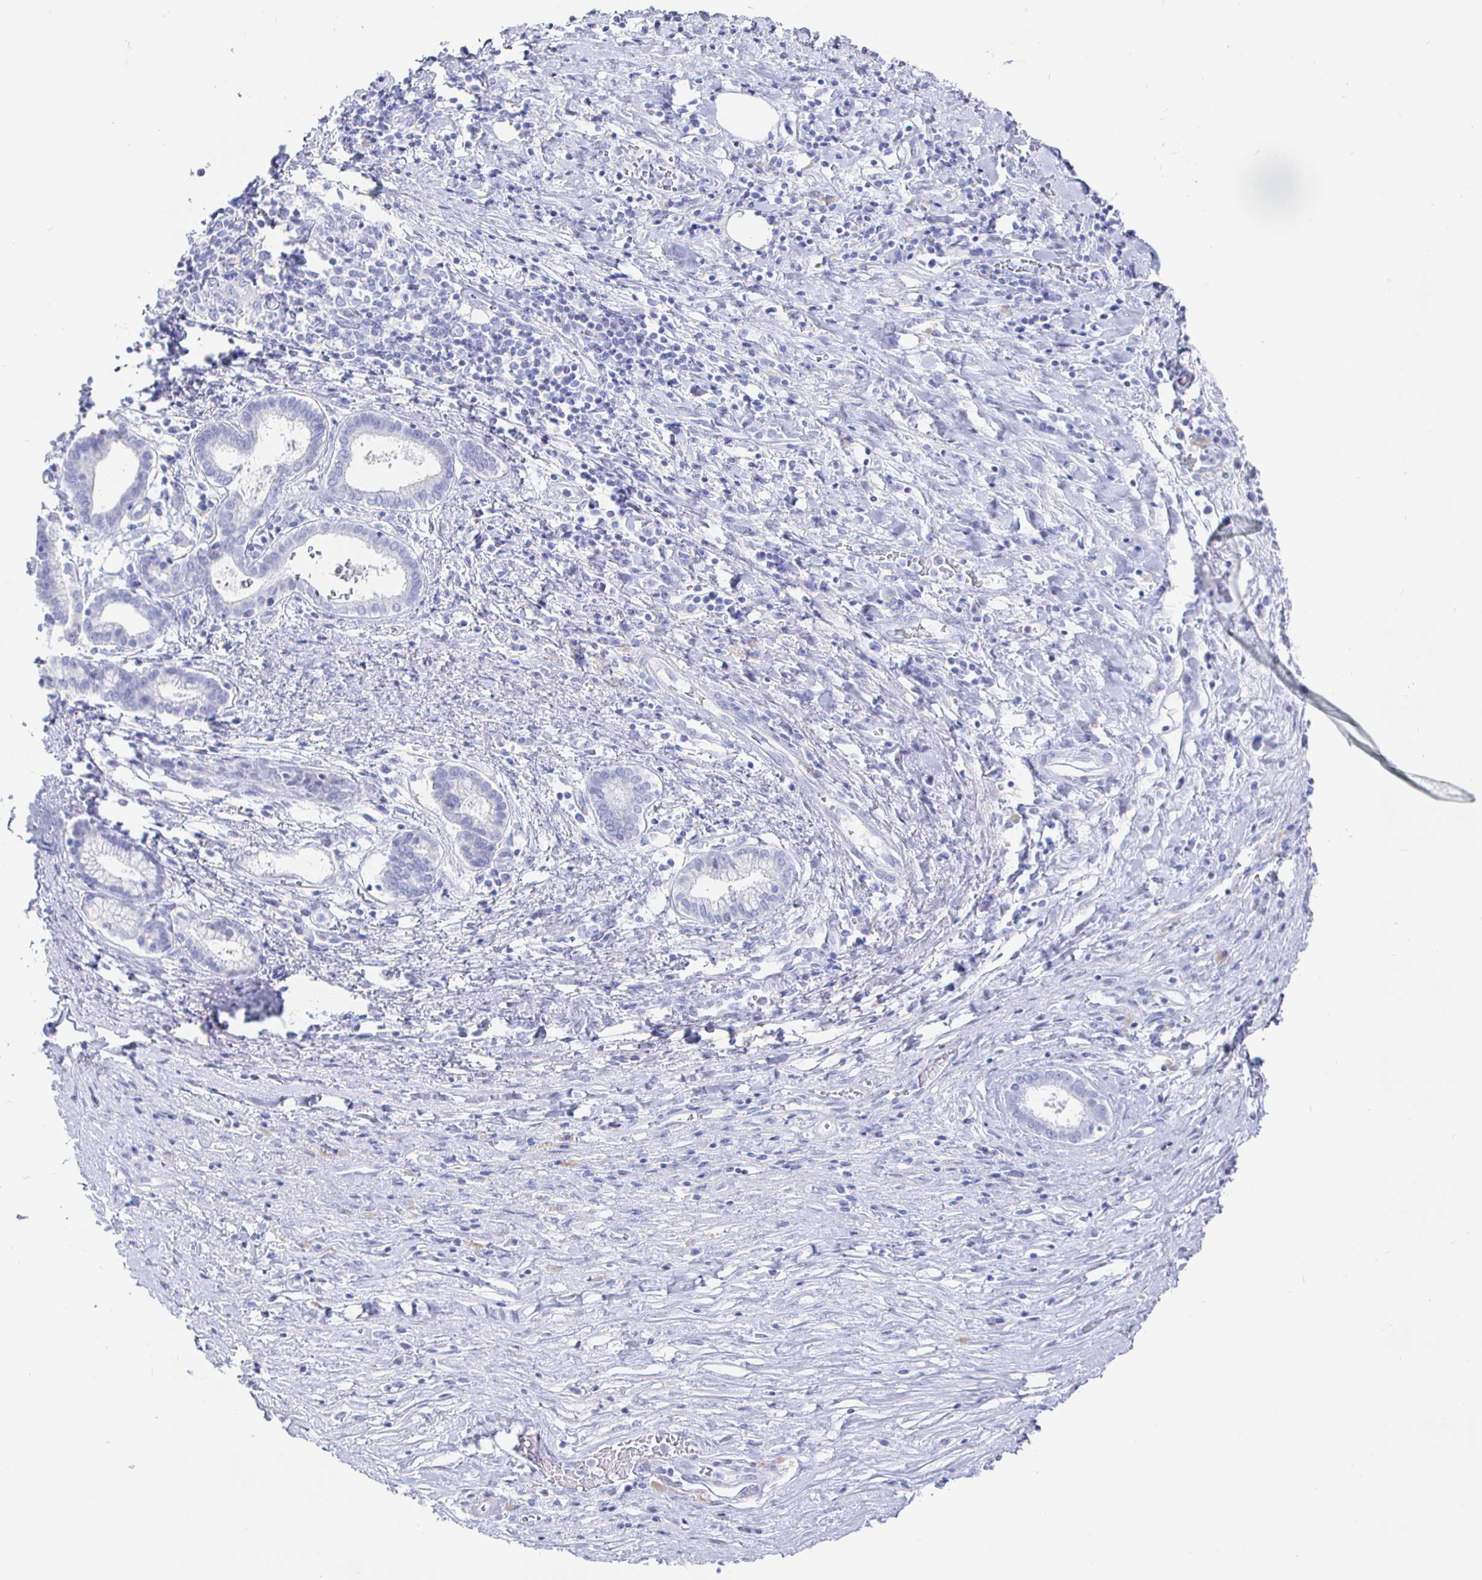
{"staining": {"intensity": "negative", "quantity": "none", "location": "none"}, "tissue": "pancreatic cancer", "cell_type": "Tumor cells", "image_type": "cancer", "snomed": [{"axis": "morphology", "description": "Adenocarcinoma, NOS"}, {"axis": "topography", "description": "Pancreas"}], "caption": "Photomicrograph shows no protein expression in tumor cells of pancreatic cancer (adenocarcinoma) tissue.", "gene": "CLCA1", "patient": {"sex": "male", "age": 63}}